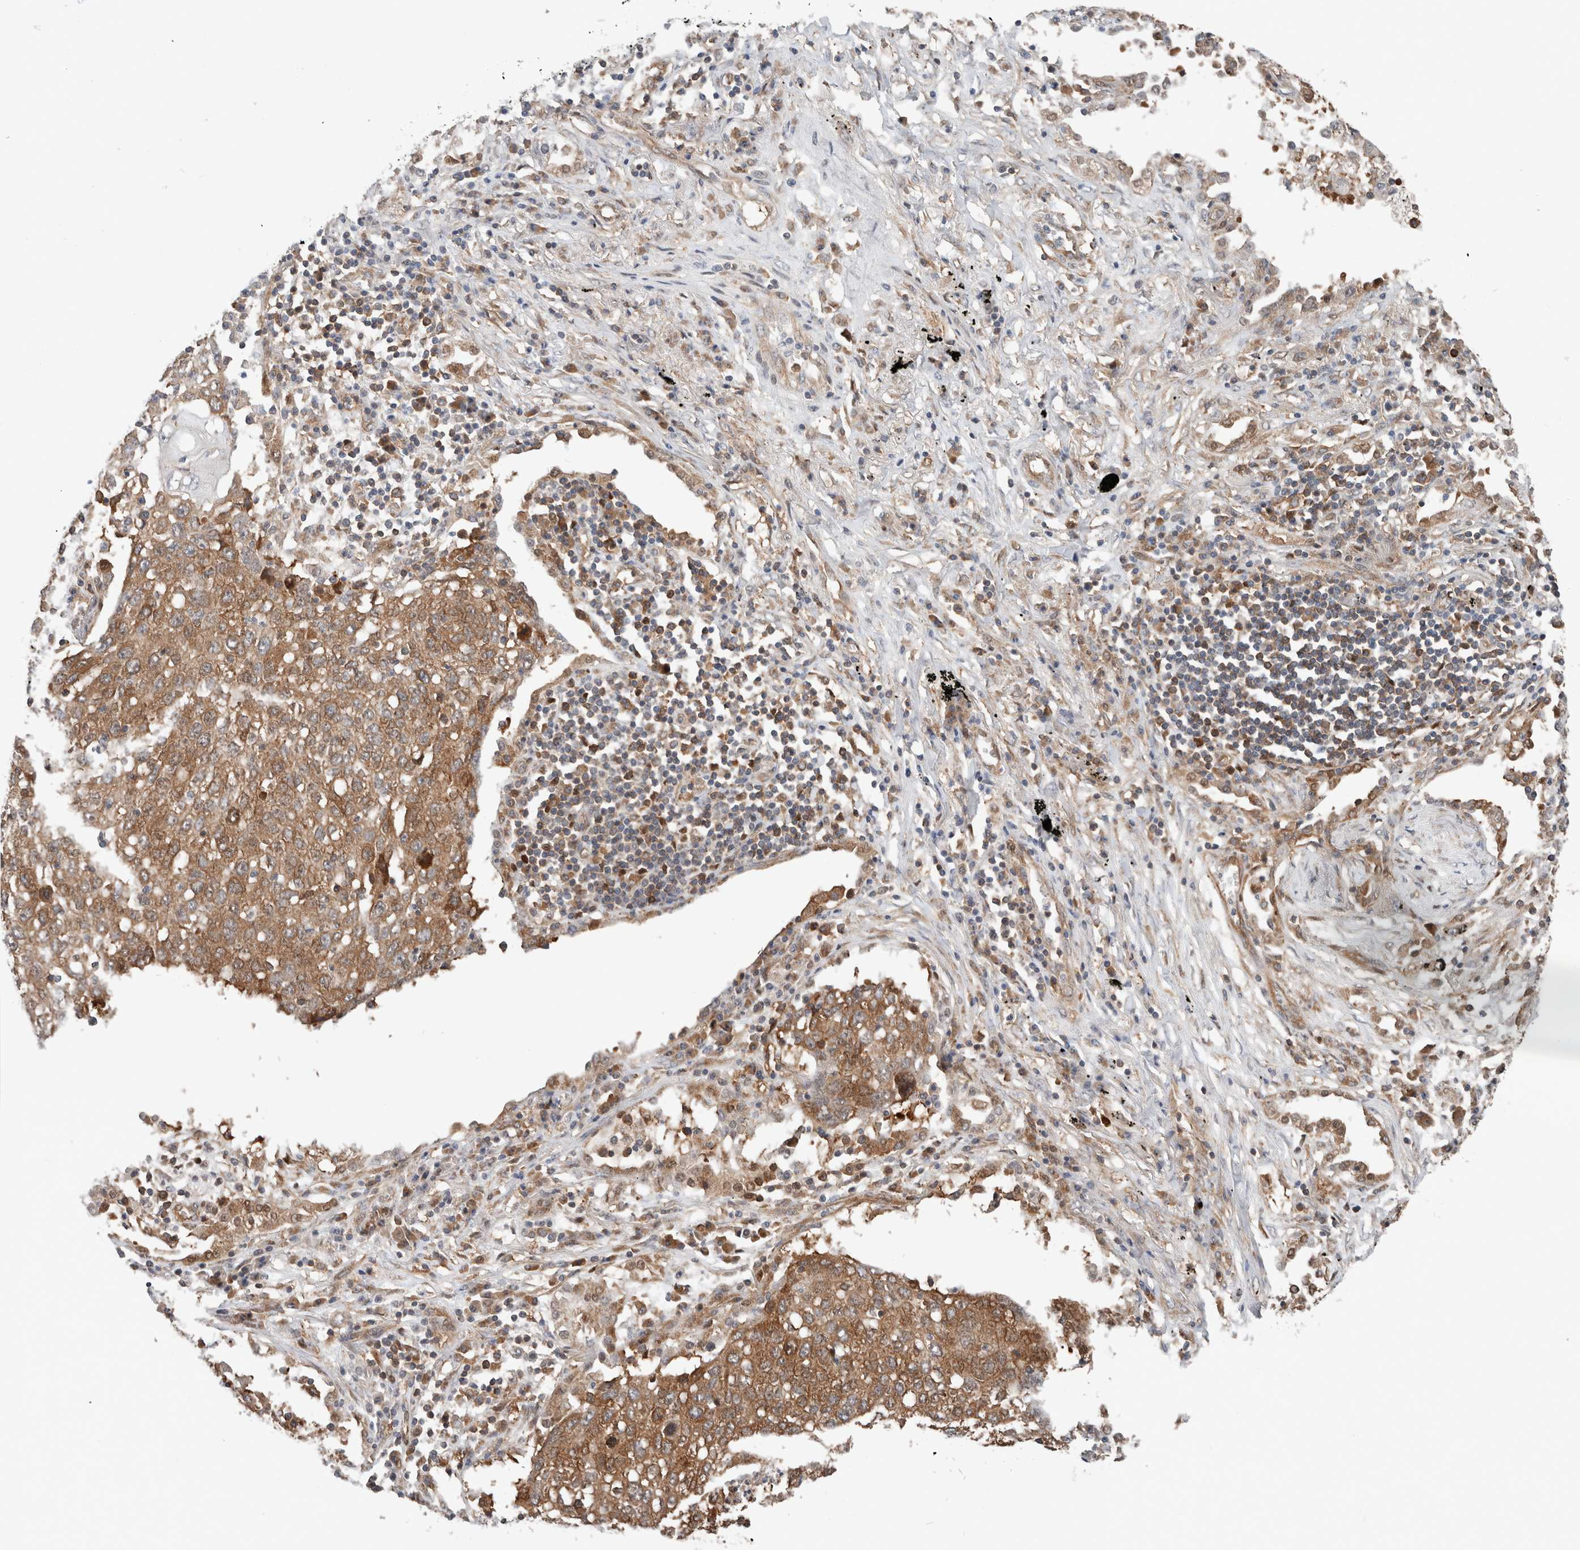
{"staining": {"intensity": "moderate", "quantity": ">75%", "location": "cytoplasmic/membranous"}, "tissue": "lung cancer", "cell_type": "Tumor cells", "image_type": "cancer", "snomed": [{"axis": "morphology", "description": "Squamous cell carcinoma, NOS"}, {"axis": "topography", "description": "Lung"}], "caption": "Brown immunohistochemical staining in human lung squamous cell carcinoma shows moderate cytoplasmic/membranous expression in approximately >75% of tumor cells. Using DAB (3,3'-diaminobenzidine) (brown) and hematoxylin (blue) stains, captured at high magnification using brightfield microscopy.", "gene": "XPNPEP1", "patient": {"sex": "female", "age": 63}}